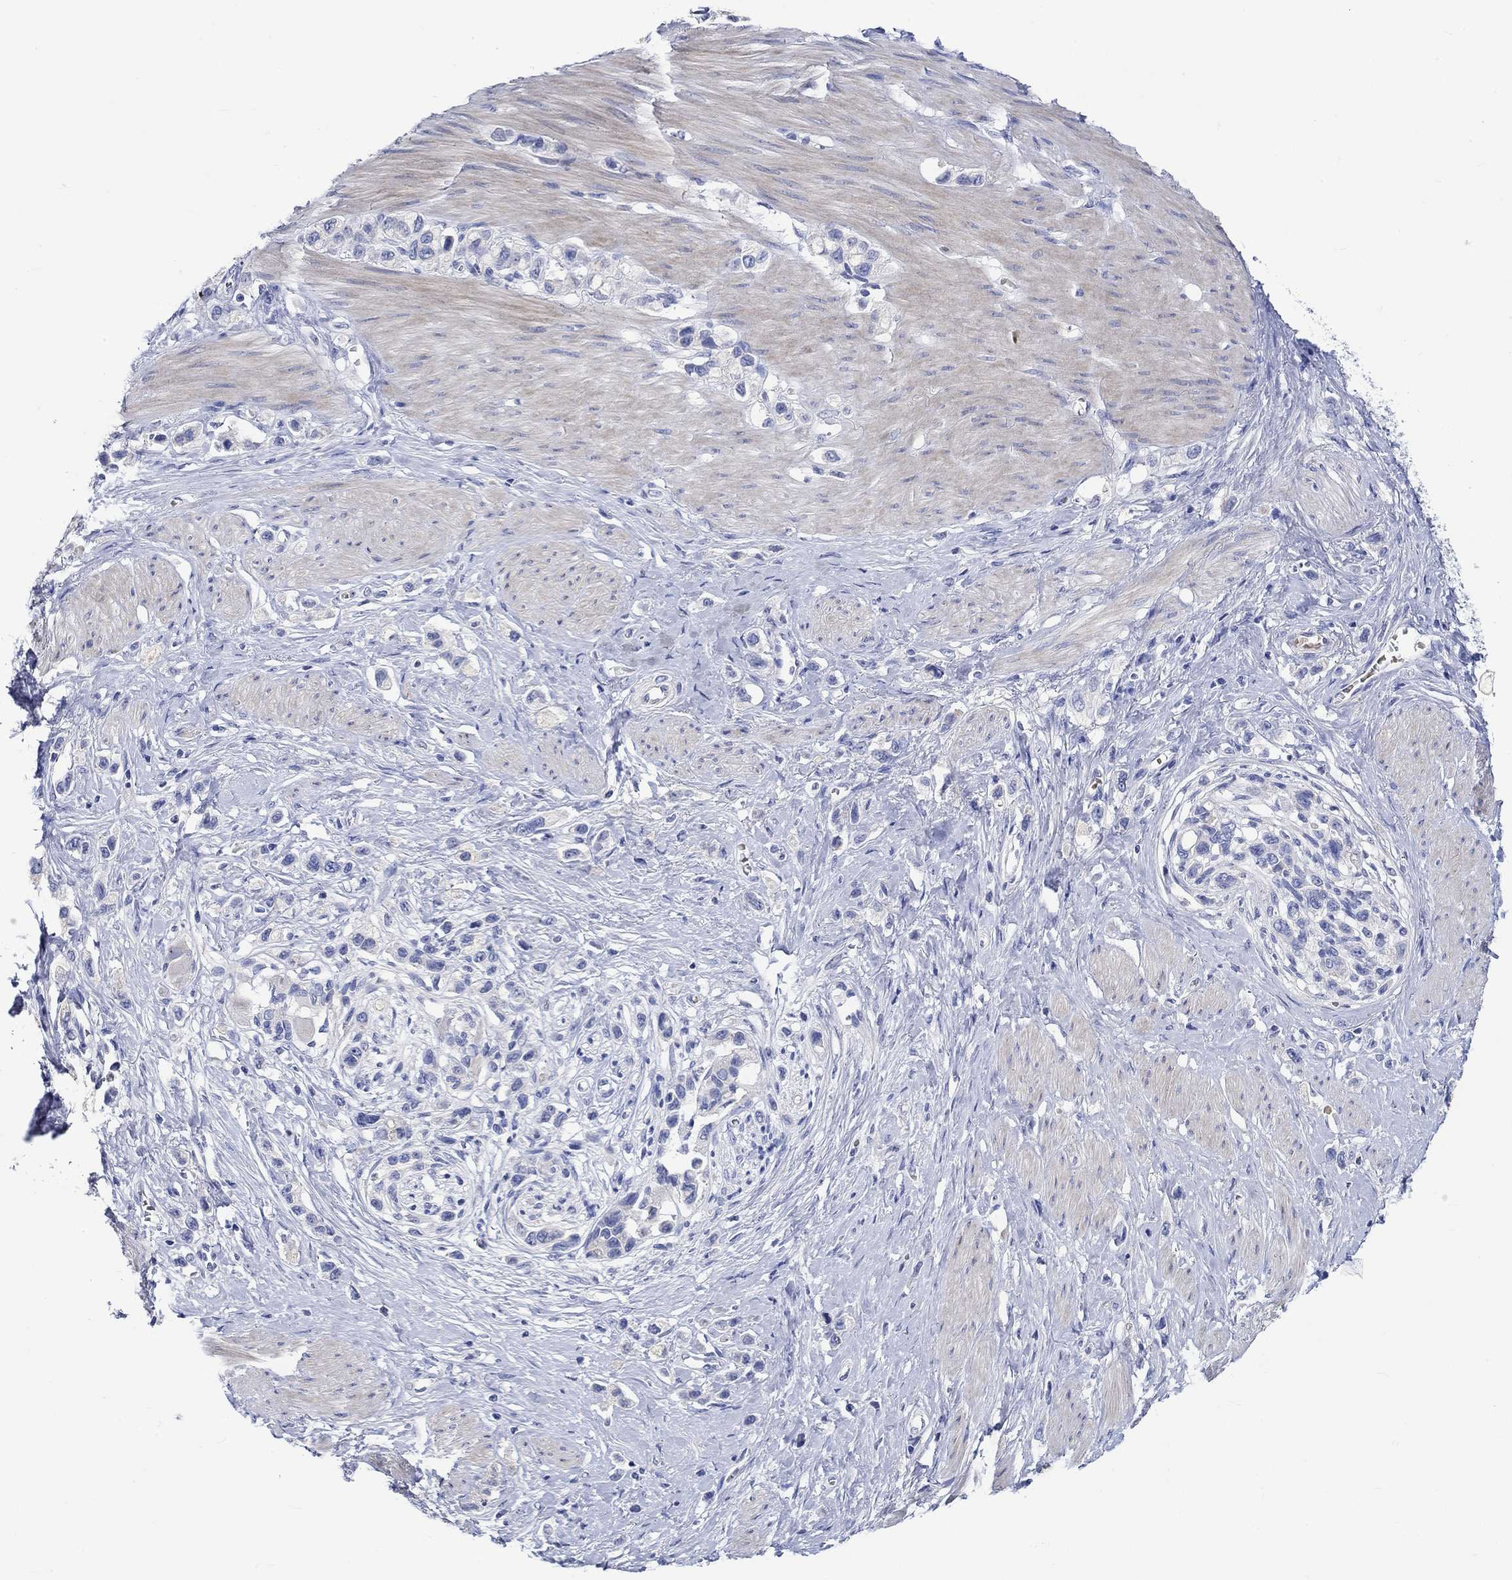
{"staining": {"intensity": "negative", "quantity": "none", "location": "none"}, "tissue": "stomach cancer", "cell_type": "Tumor cells", "image_type": "cancer", "snomed": [{"axis": "morphology", "description": "Normal tissue, NOS"}, {"axis": "morphology", "description": "Adenocarcinoma, NOS"}, {"axis": "morphology", "description": "Adenocarcinoma, High grade"}, {"axis": "topography", "description": "Stomach, upper"}, {"axis": "topography", "description": "Stomach"}], "caption": "Immunohistochemistry image of neoplastic tissue: adenocarcinoma (stomach) stained with DAB exhibits no significant protein positivity in tumor cells. (DAB immunohistochemistry (IHC) with hematoxylin counter stain).", "gene": "NRIP3", "patient": {"sex": "female", "age": 65}}